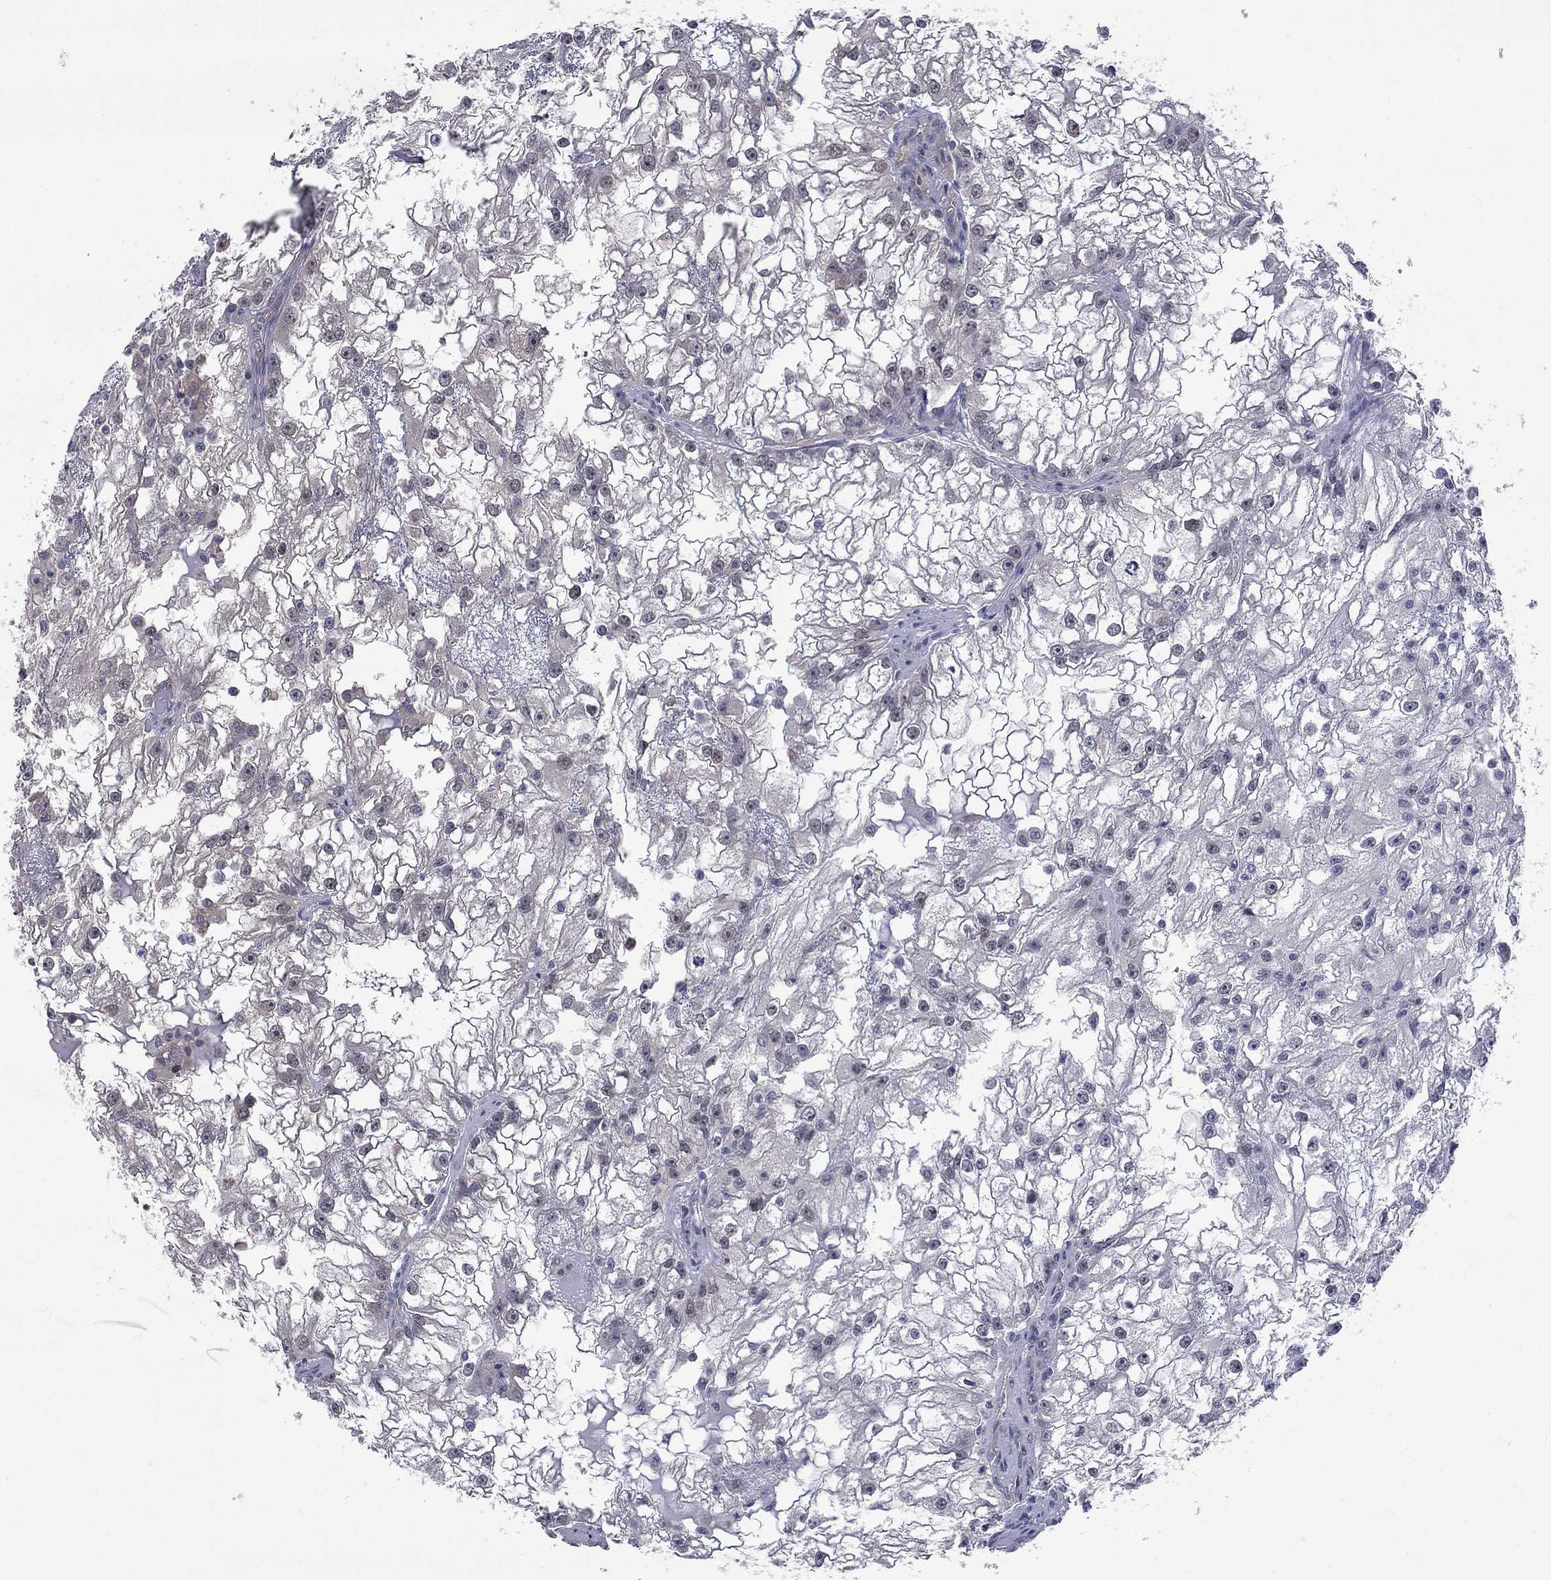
{"staining": {"intensity": "negative", "quantity": "none", "location": "none"}, "tissue": "renal cancer", "cell_type": "Tumor cells", "image_type": "cancer", "snomed": [{"axis": "morphology", "description": "Adenocarcinoma, NOS"}, {"axis": "topography", "description": "Kidney"}], "caption": "Photomicrograph shows no significant protein staining in tumor cells of renal cancer (adenocarcinoma).", "gene": "GALNT8", "patient": {"sex": "male", "age": 59}}